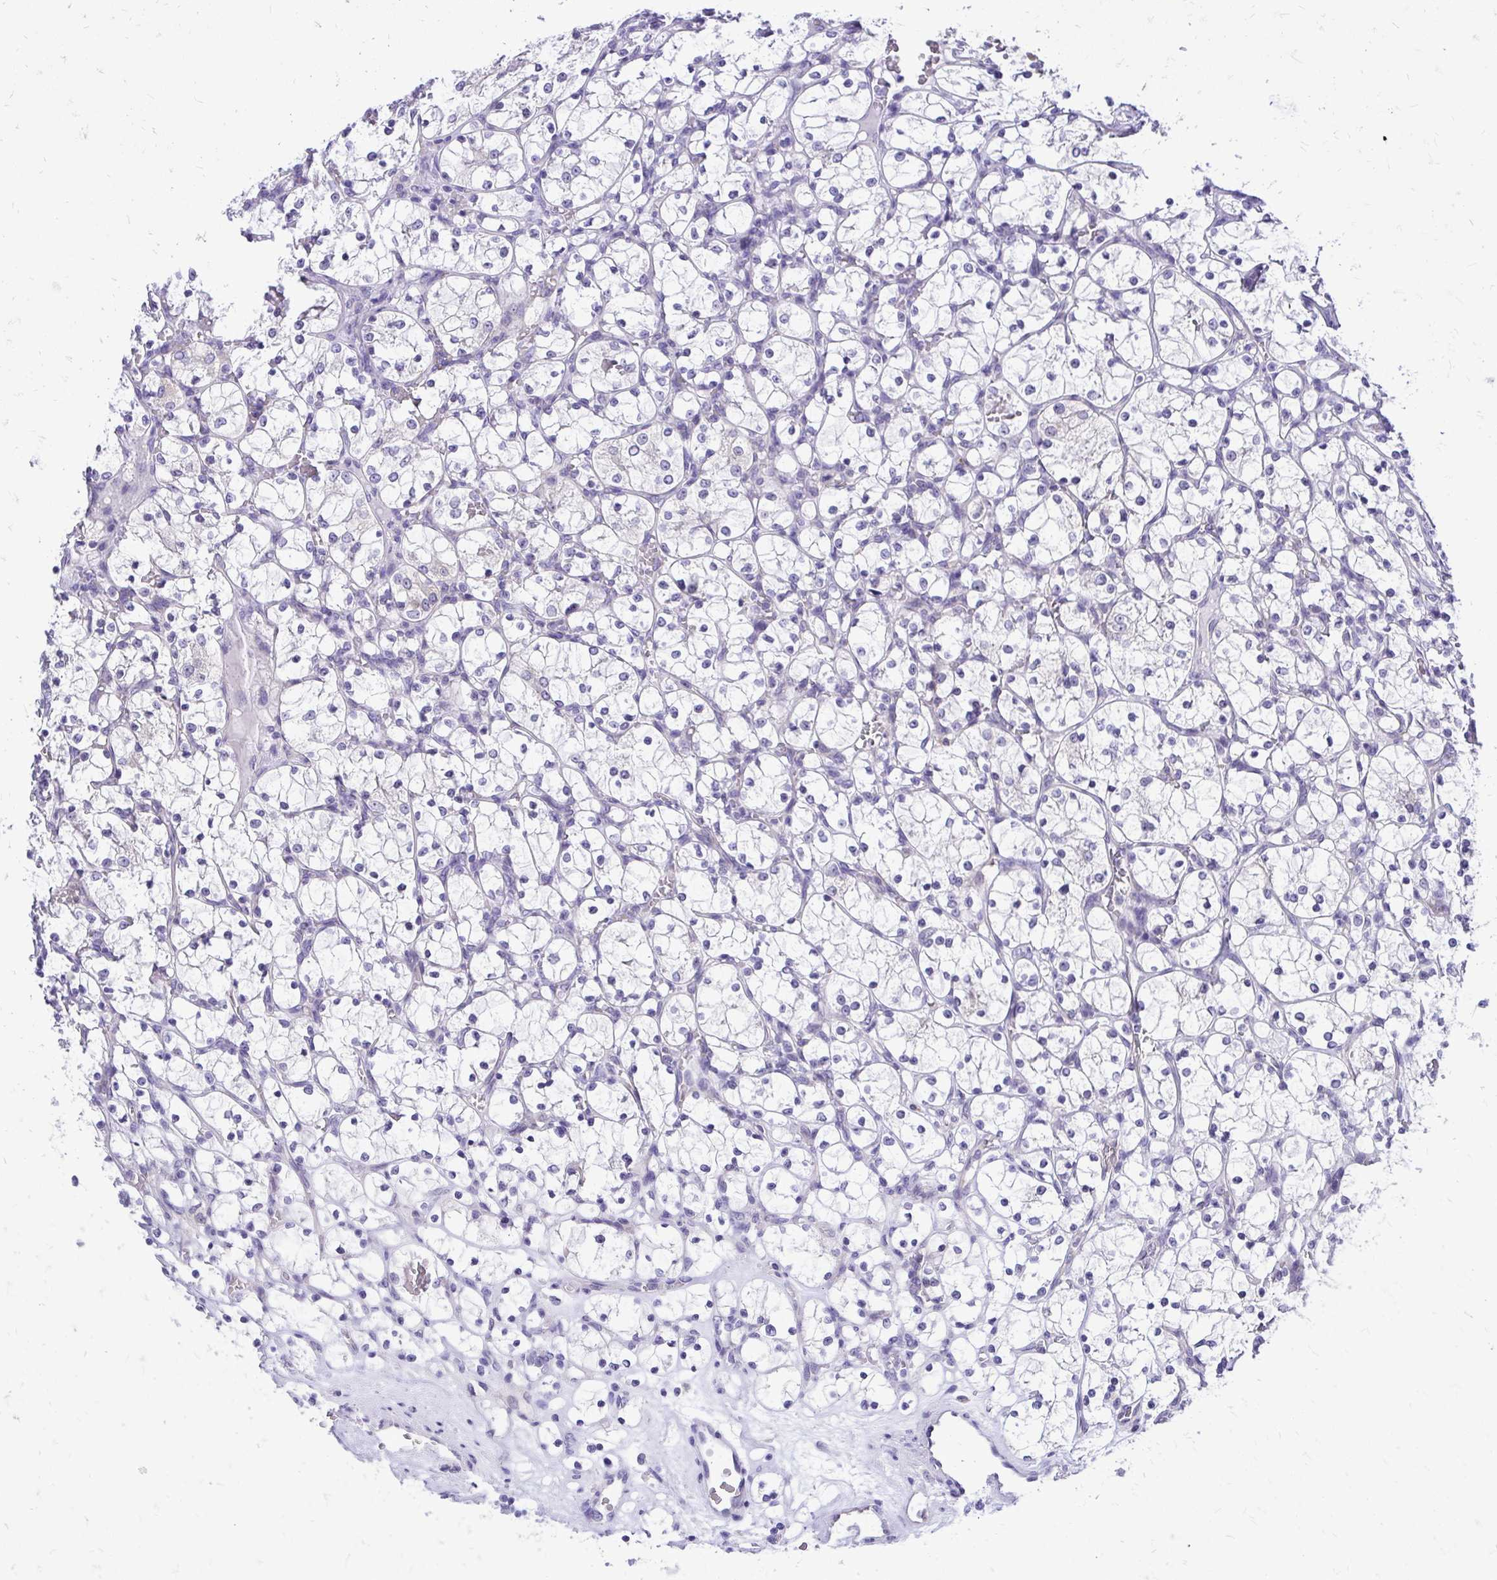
{"staining": {"intensity": "negative", "quantity": "none", "location": "none"}, "tissue": "renal cancer", "cell_type": "Tumor cells", "image_type": "cancer", "snomed": [{"axis": "morphology", "description": "Adenocarcinoma, NOS"}, {"axis": "topography", "description": "Kidney"}], "caption": "Human renal cancer (adenocarcinoma) stained for a protein using immunohistochemistry (IHC) displays no expression in tumor cells.", "gene": "NIFK", "patient": {"sex": "female", "age": 69}}